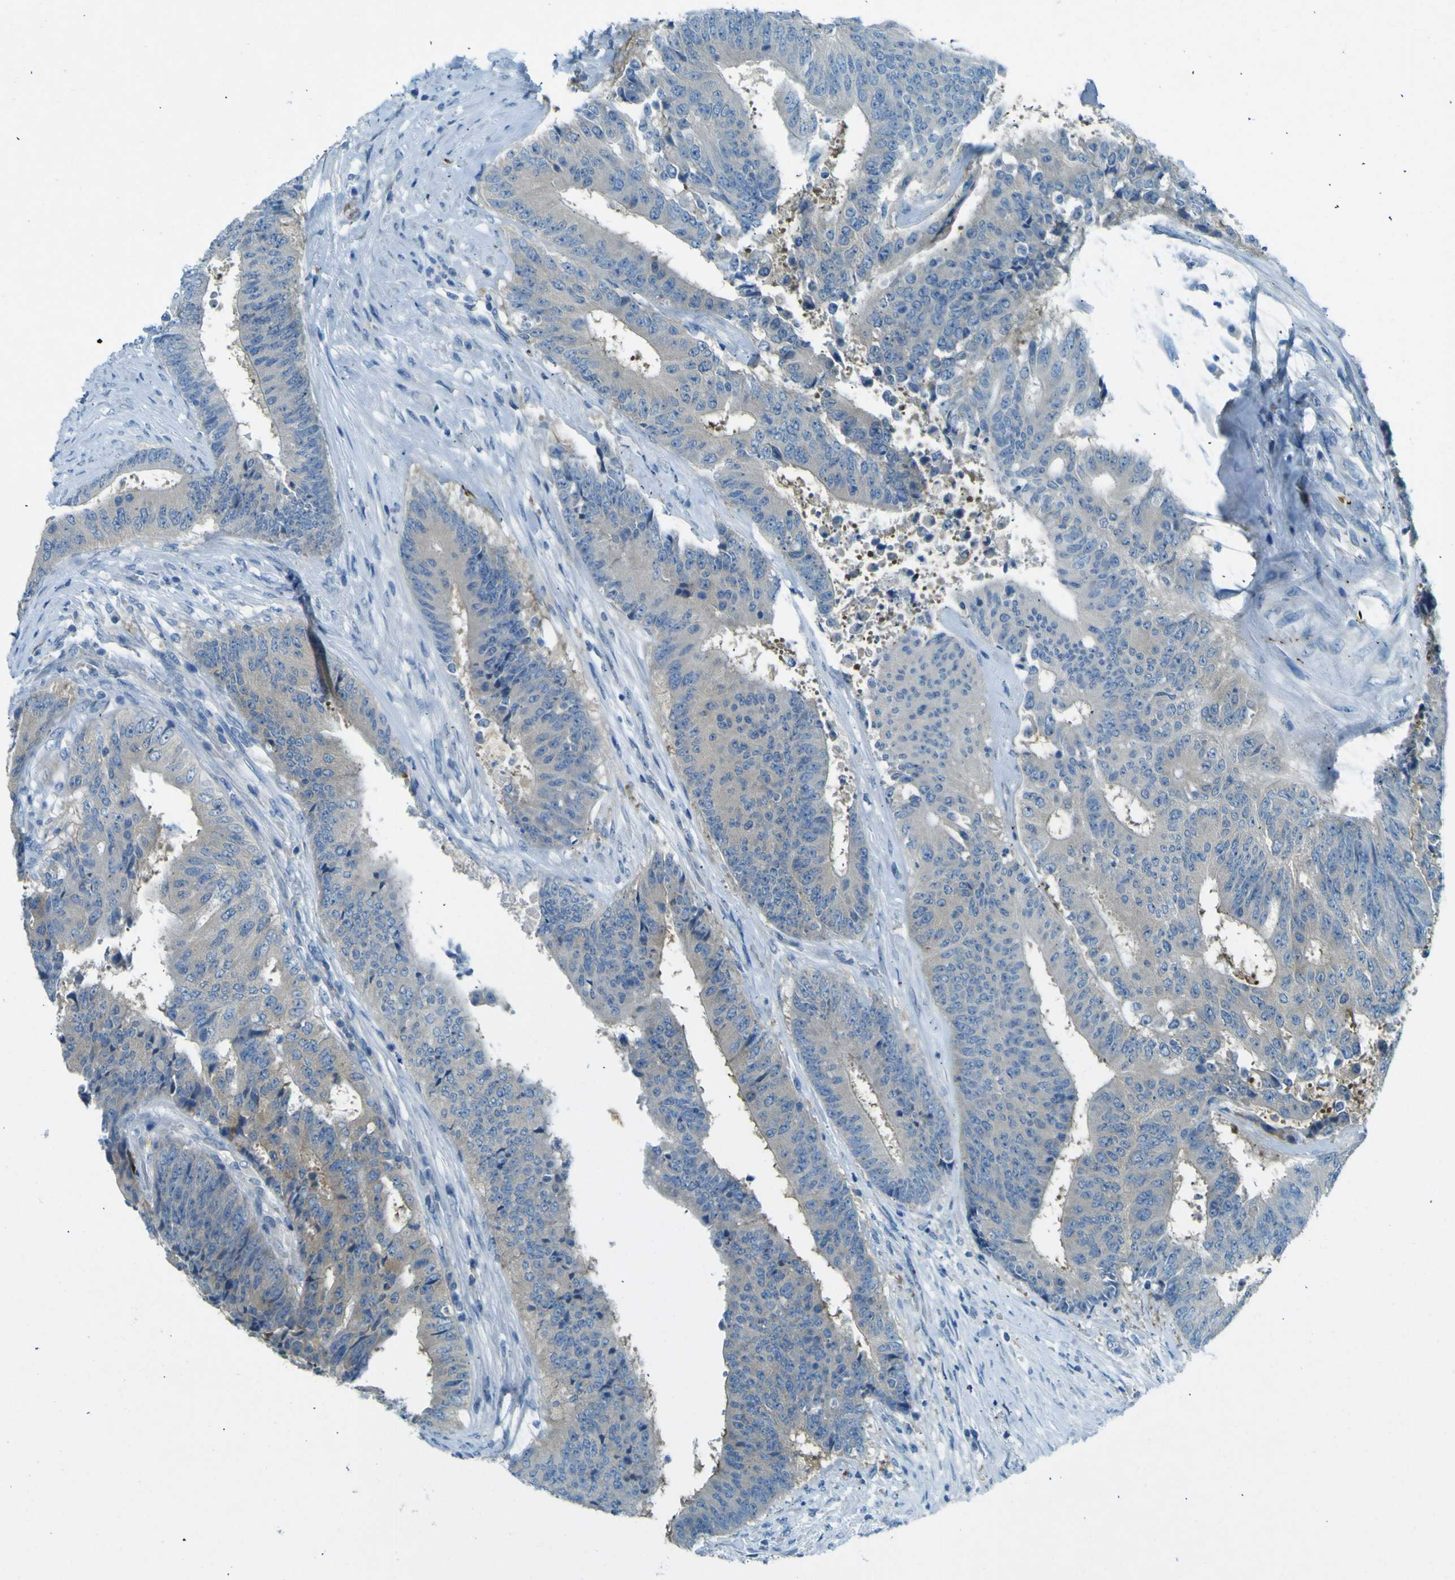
{"staining": {"intensity": "weak", "quantity": "<25%", "location": "cytoplasmic/membranous"}, "tissue": "colorectal cancer", "cell_type": "Tumor cells", "image_type": "cancer", "snomed": [{"axis": "morphology", "description": "Adenocarcinoma, NOS"}, {"axis": "topography", "description": "Rectum"}], "caption": "Immunohistochemical staining of colorectal cancer (adenocarcinoma) reveals no significant positivity in tumor cells.", "gene": "SORCS1", "patient": {"sex": "male", "age": 72}}